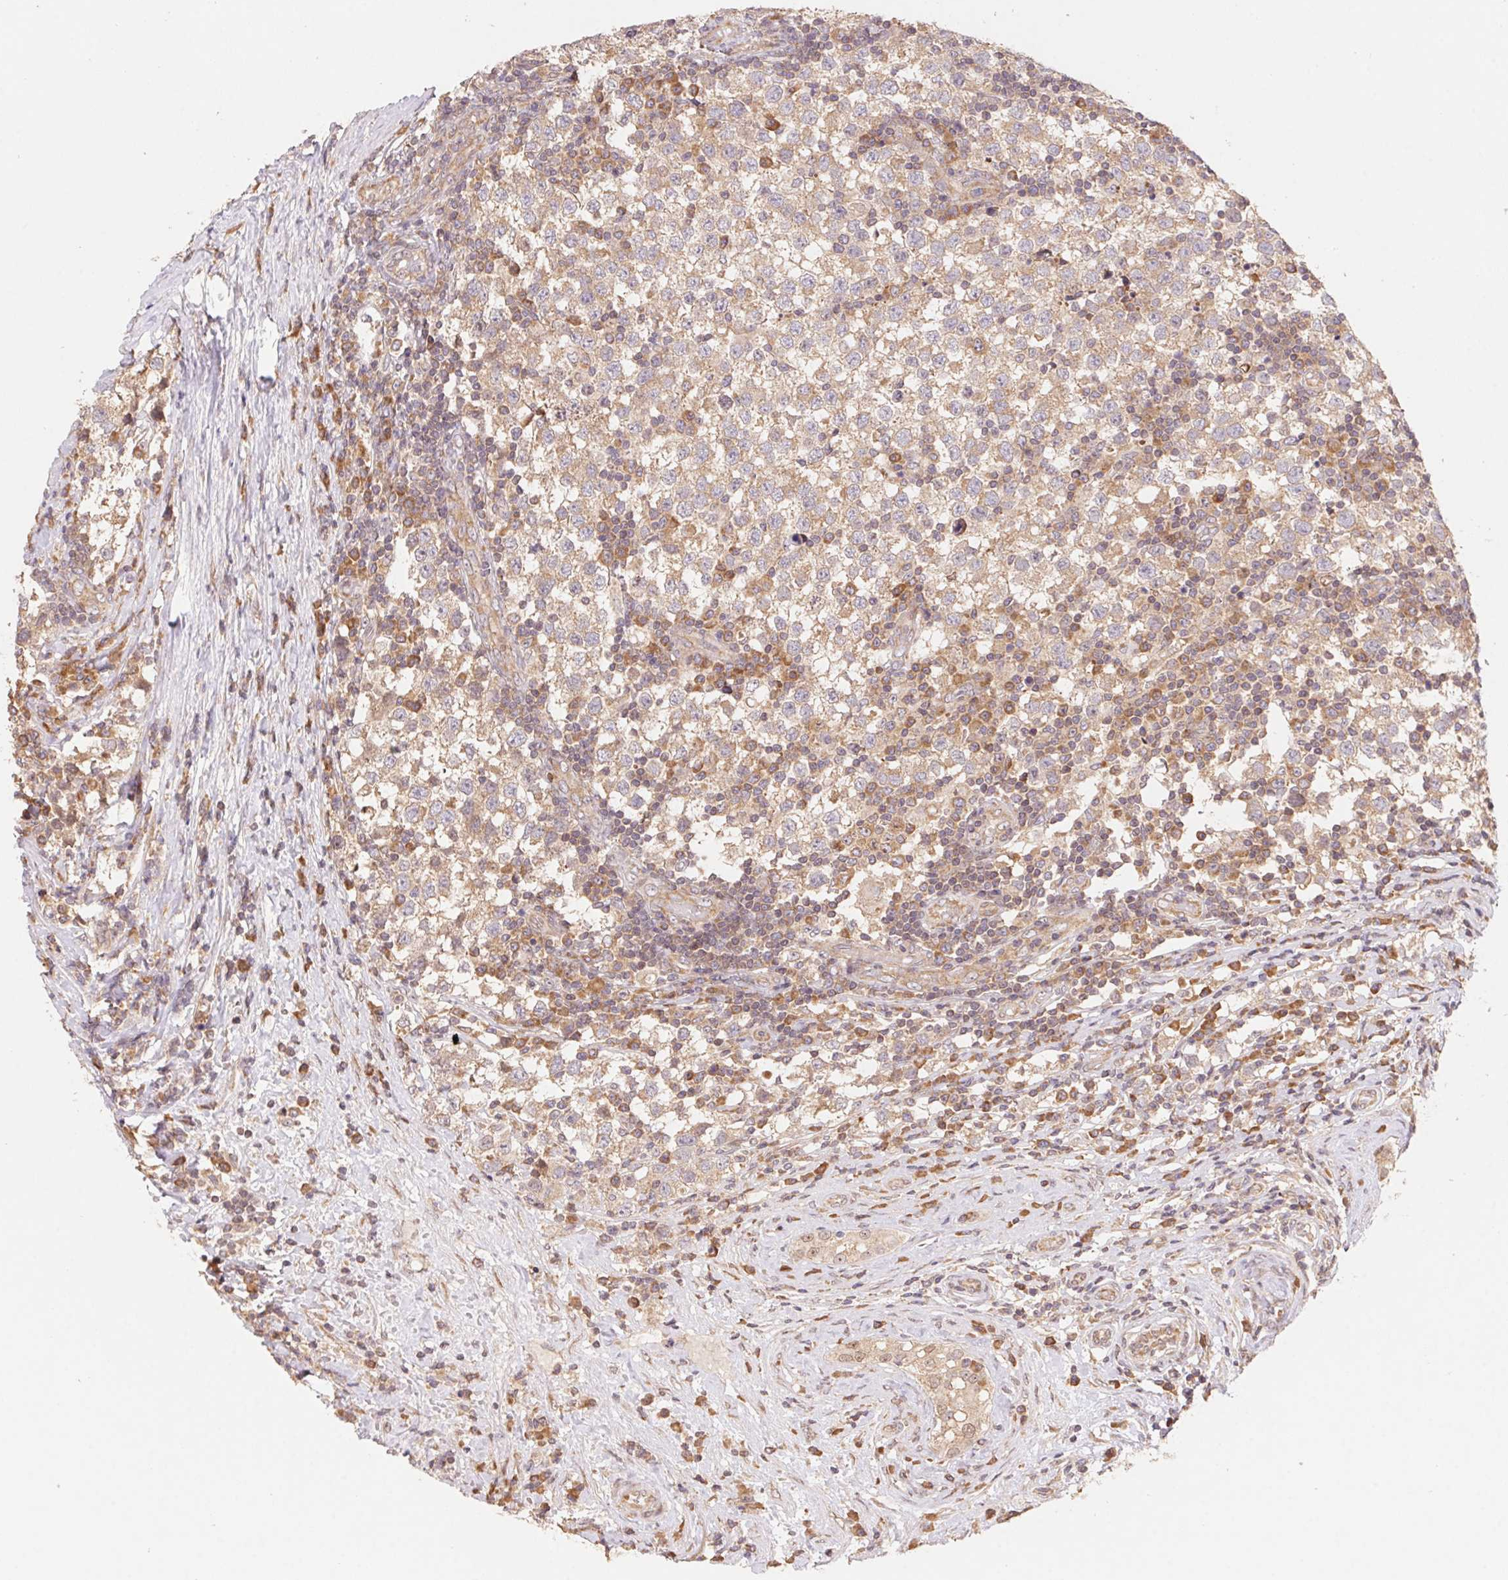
{"staining": {"intensity": "moderate", "quantity": ">75%", "location": "cytoplasmic/membranous"}, "tissue": "testis cancer", "cell_type": "Tumor cells", "image_type": "cancer", "snomed": [{"axis": "morphology", "description": "Seminoma, NOS"}, {"axis": "topography", "description": "Testis"}], "caption": "Moderate cytoplasmic/membranous expression is identified in approximately >75% of tumor cells in seminoma (testis).", "gene": "RPL27A", "patient": {"sex": "male", "age": 34}}